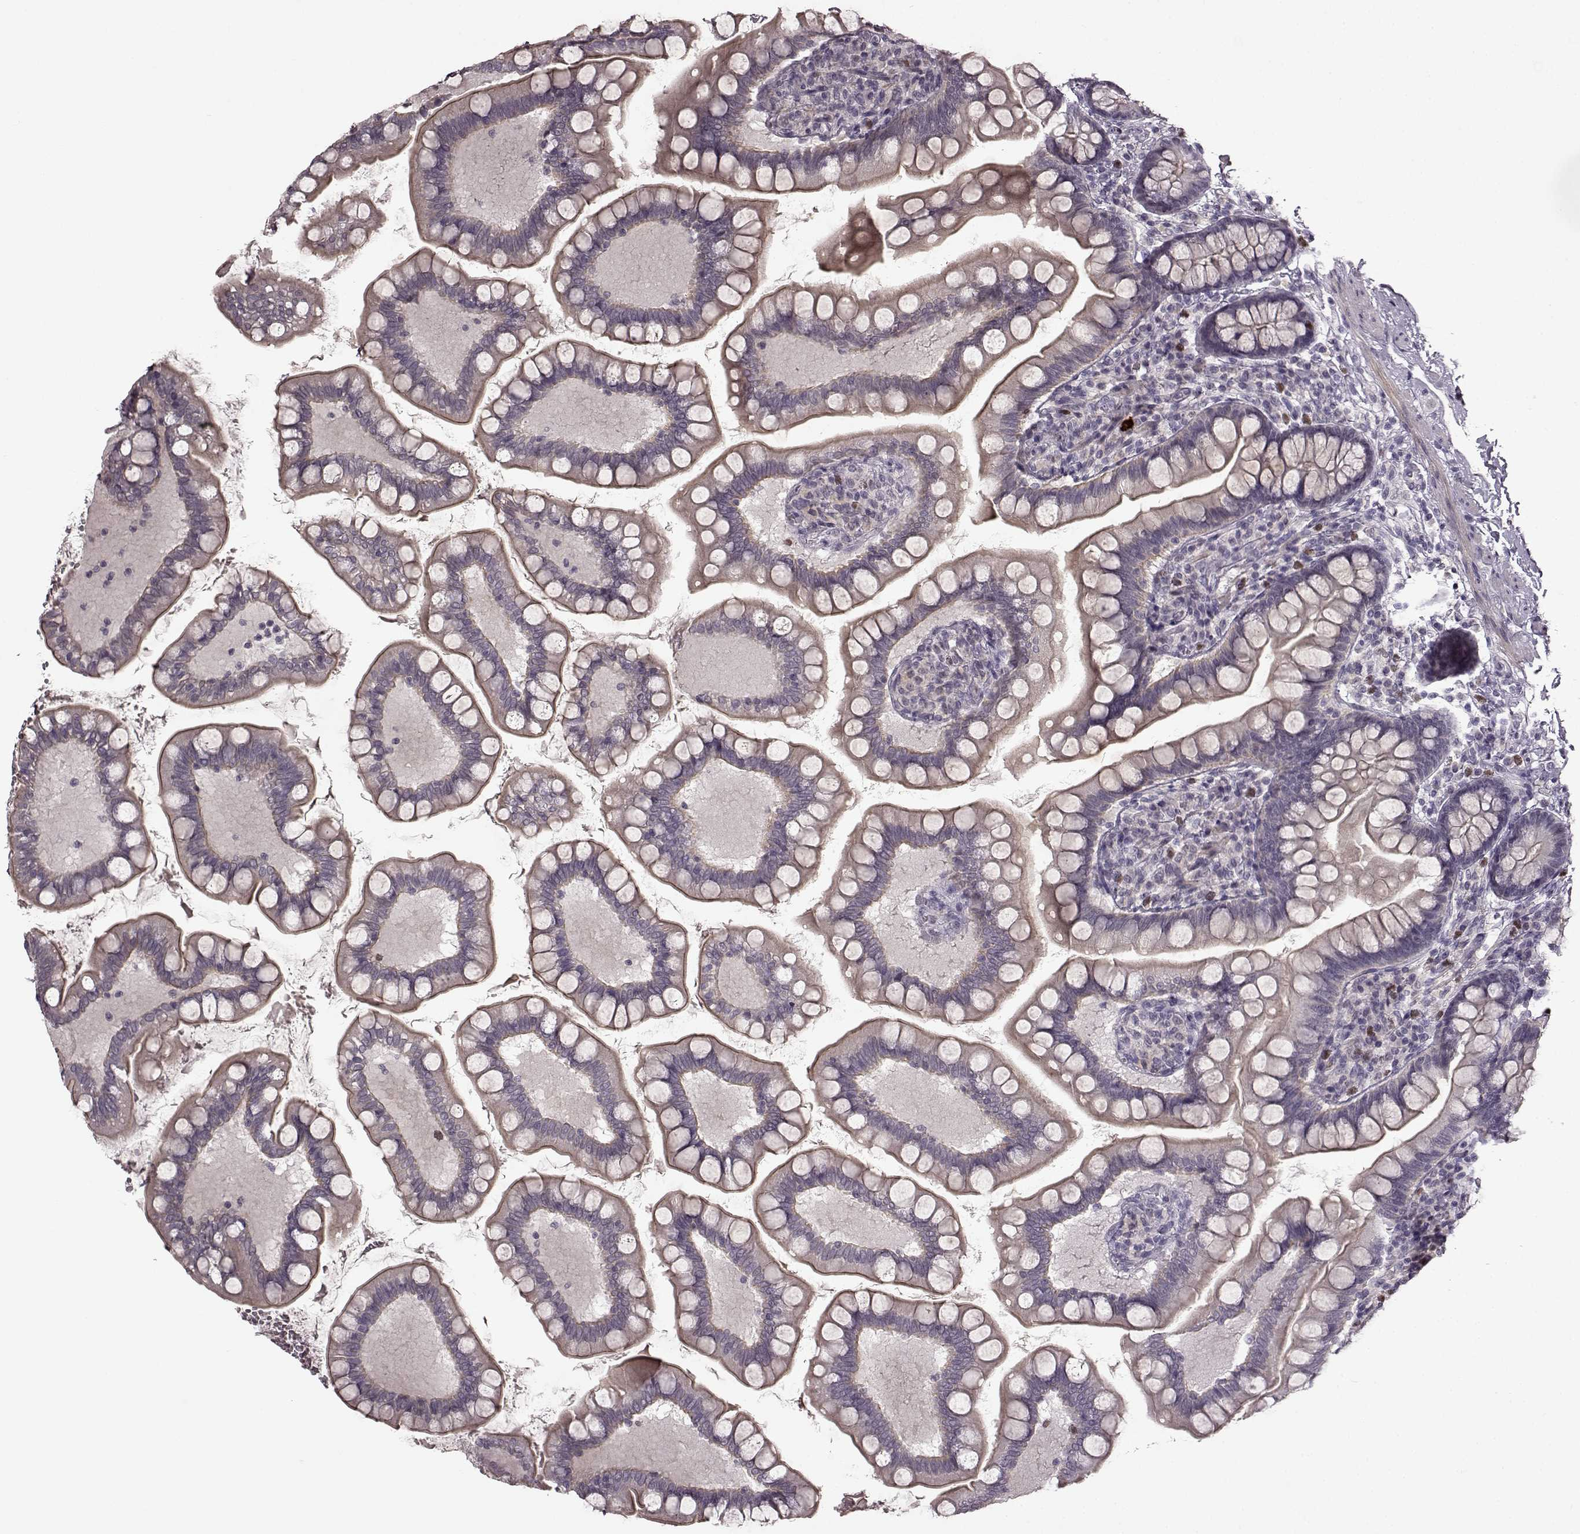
{"staining": {"intensity": "weak", "quantity": "<25%", "location": "cytoplasmic/membranous"}, "tissue": "small intestine", "cell_type": "Glandular cells", "image_type": "normal", "snomed": [{"axis": "morphology", "description": "Normal tissue, NOS"}, {"axis": "topography", "description": "Small intestine"}], "caption": "A high-resolution micrograph shows IHC staining of normal small intestine, which exhibits no significant staining in glandular cells.", "gene": "CNGA3", "patient": {"sex": "female", "age": 56}}